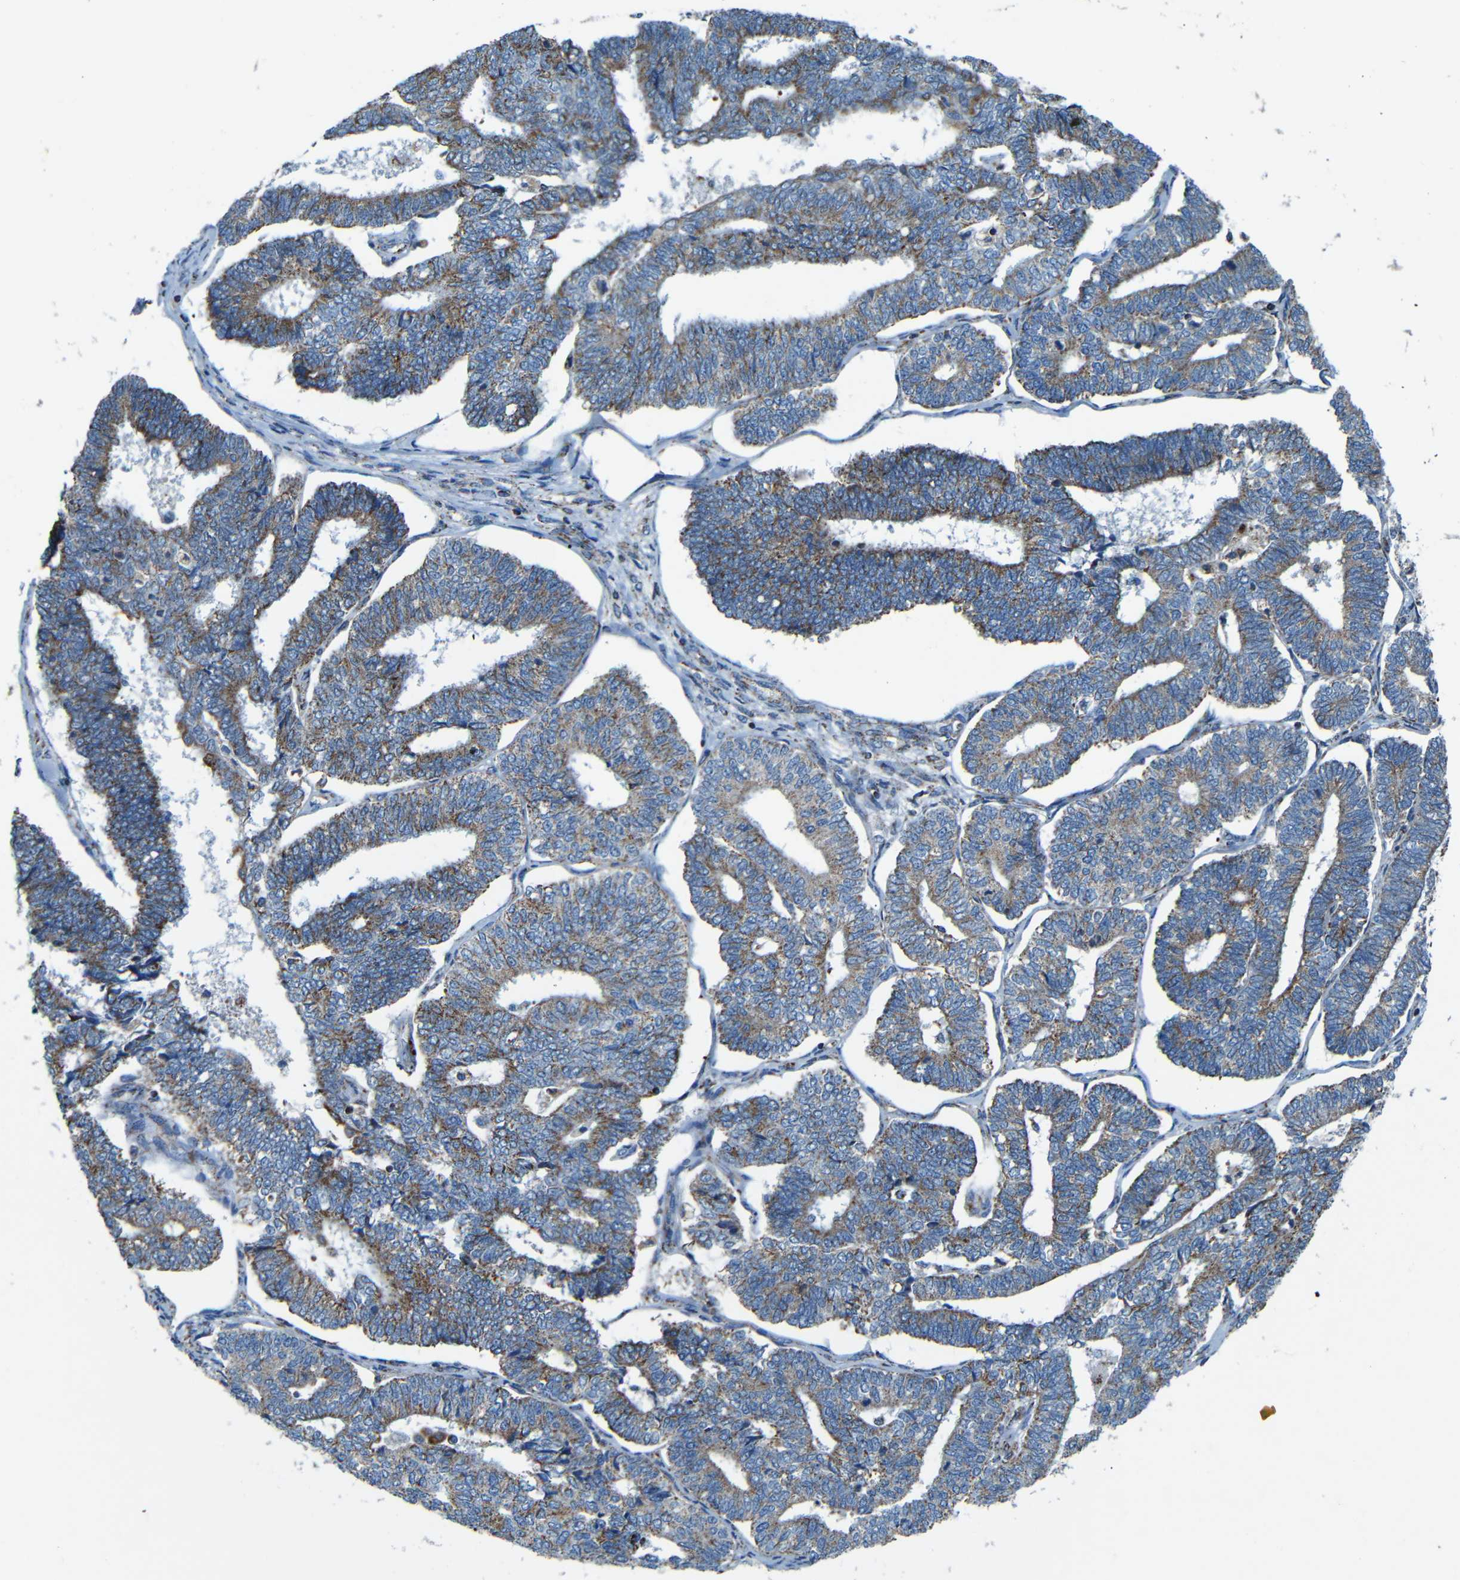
{"staining": {"intensity": "moderate", "quantity": ">75%", "location": "cytoplasmic/membranous"}, "tissue": "endometrial cancer", "cell_type": "Tumor cells", "image_type": "cancer", "snomed": [{"axis": "morphology", "description": "Adenocarcinoma, NOS"}, {"axis": "topography", "description": "Endometrium"}], "caption": "Endometrial cancer (adenocarcinoma) was stained to show a protein in brown. There is medium levels of moderate cytoplasmic/membranous staining in about >75% of tumor cells.", "gene": "WSCD2", "patient": {"sex": "female", "age": 70}}